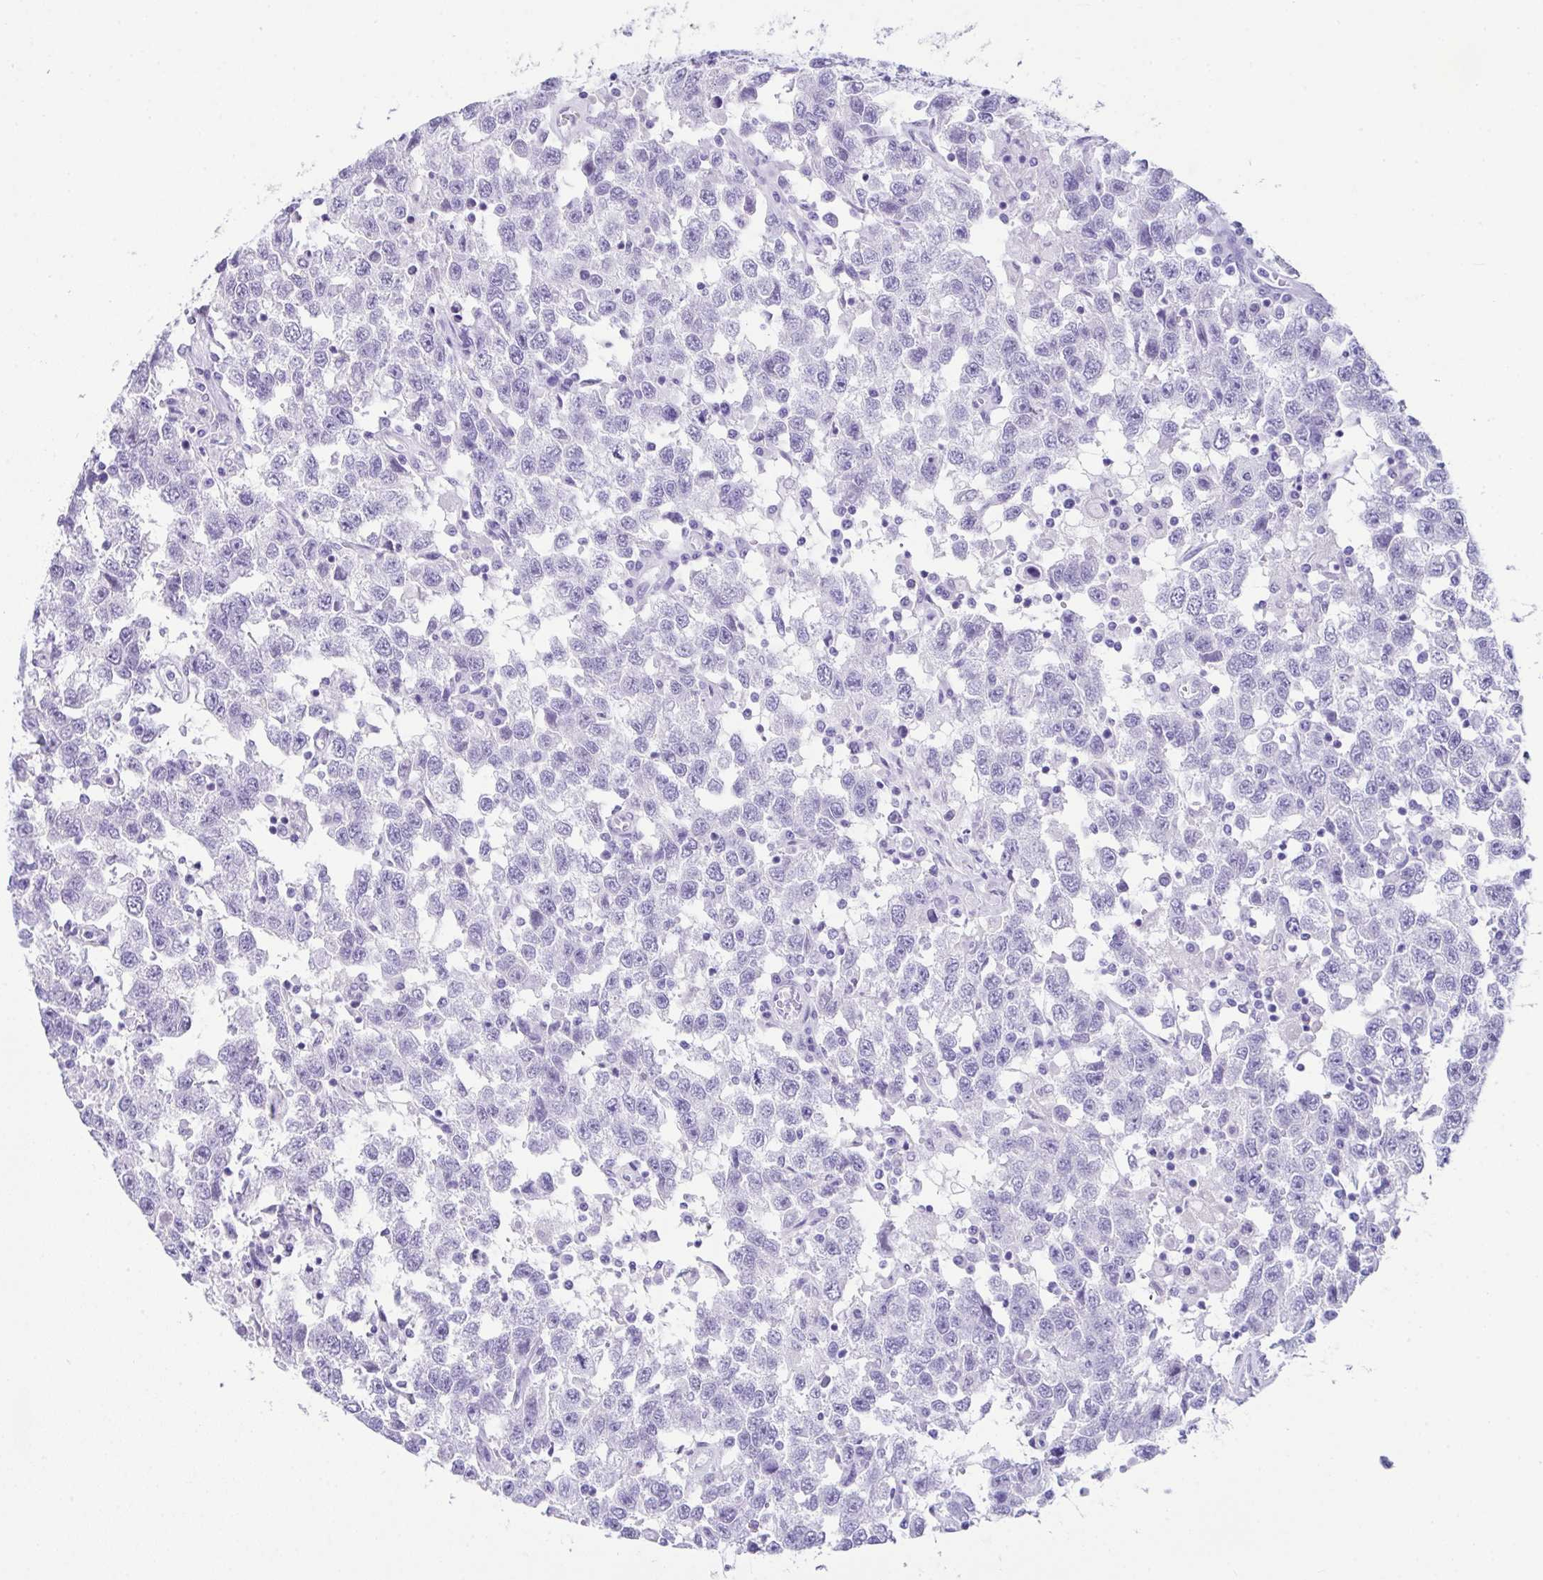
{"staining": {"intensity": "negative", "quantity": "none", "location": "none"}, "tissue": "testis cancer", "cell_type": "Tumor cells", "image_type": "cancer", "snomed": [{"axis": "morphology", "description": "Seminoma, NOS"}, {"axis": "topography", "description": "Testis"}], "caption": "Tumor cells are negative for protein expression in human seminoma (testis).", "gene": "LGALS4", "patient": {"sex": "male", "age": 41}}